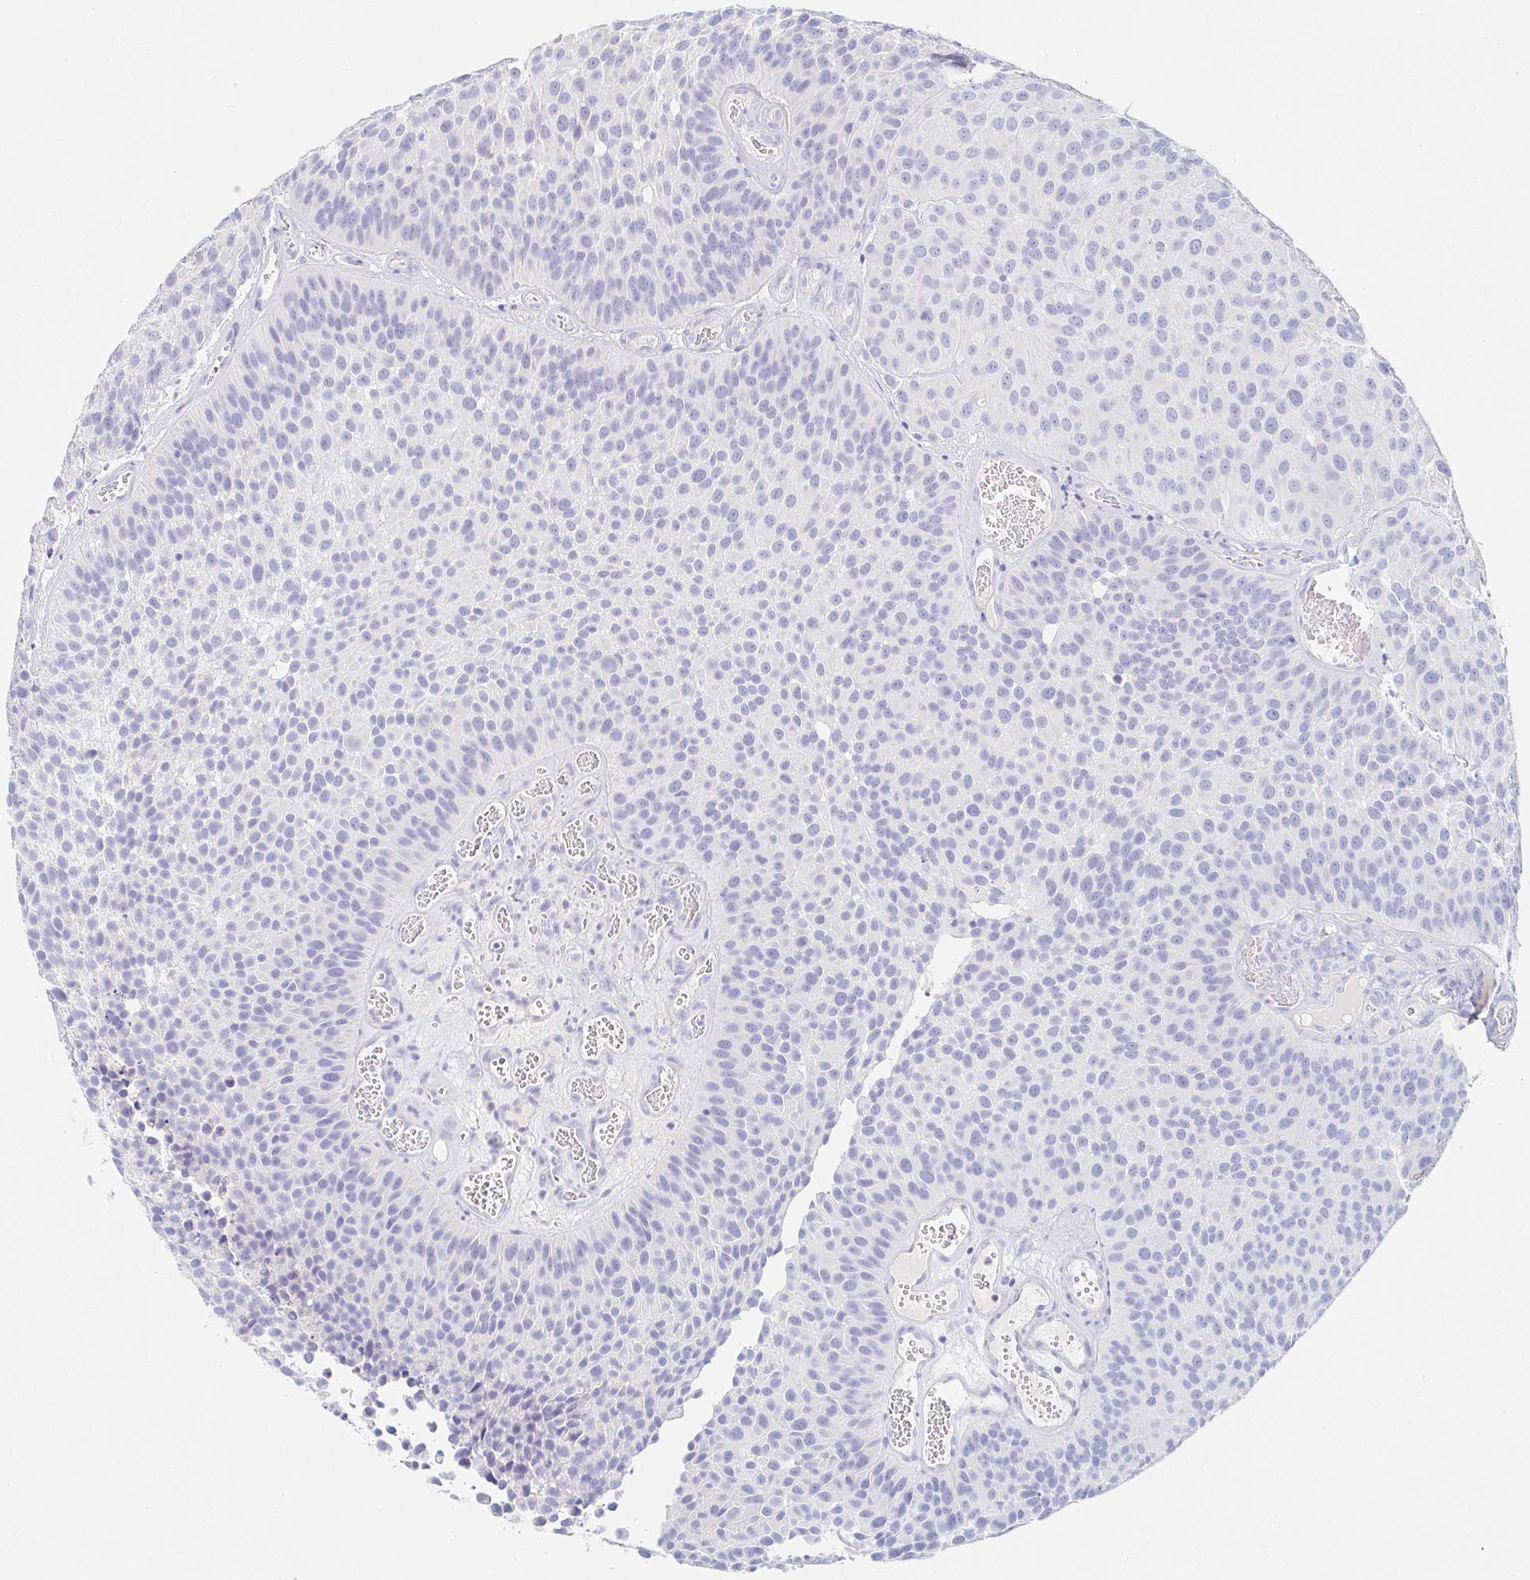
{"staining": {"intensity": "negative", "quantity": "none", "location": "none"}, "tissue": "urothelial cancer", "cell_type": "Tumor cells", "image_type": "cancer", "snomed": [{"axis": "morphology", "description": "Urothelial carcinoma, Low grade"}, {"axis": "topography", "description": "Urinary bladder"}], "caption": "An image of urothelial cancer stained for a protein exhibits no brown staining in tumor cells. (Stains: DAB immunohistochemistry with hematoxylin counter stain, Microscopy: brightfield microscopy at high magnification).", "gene": "PDE6B", "patient": {"sex": "male", "age": 76}}